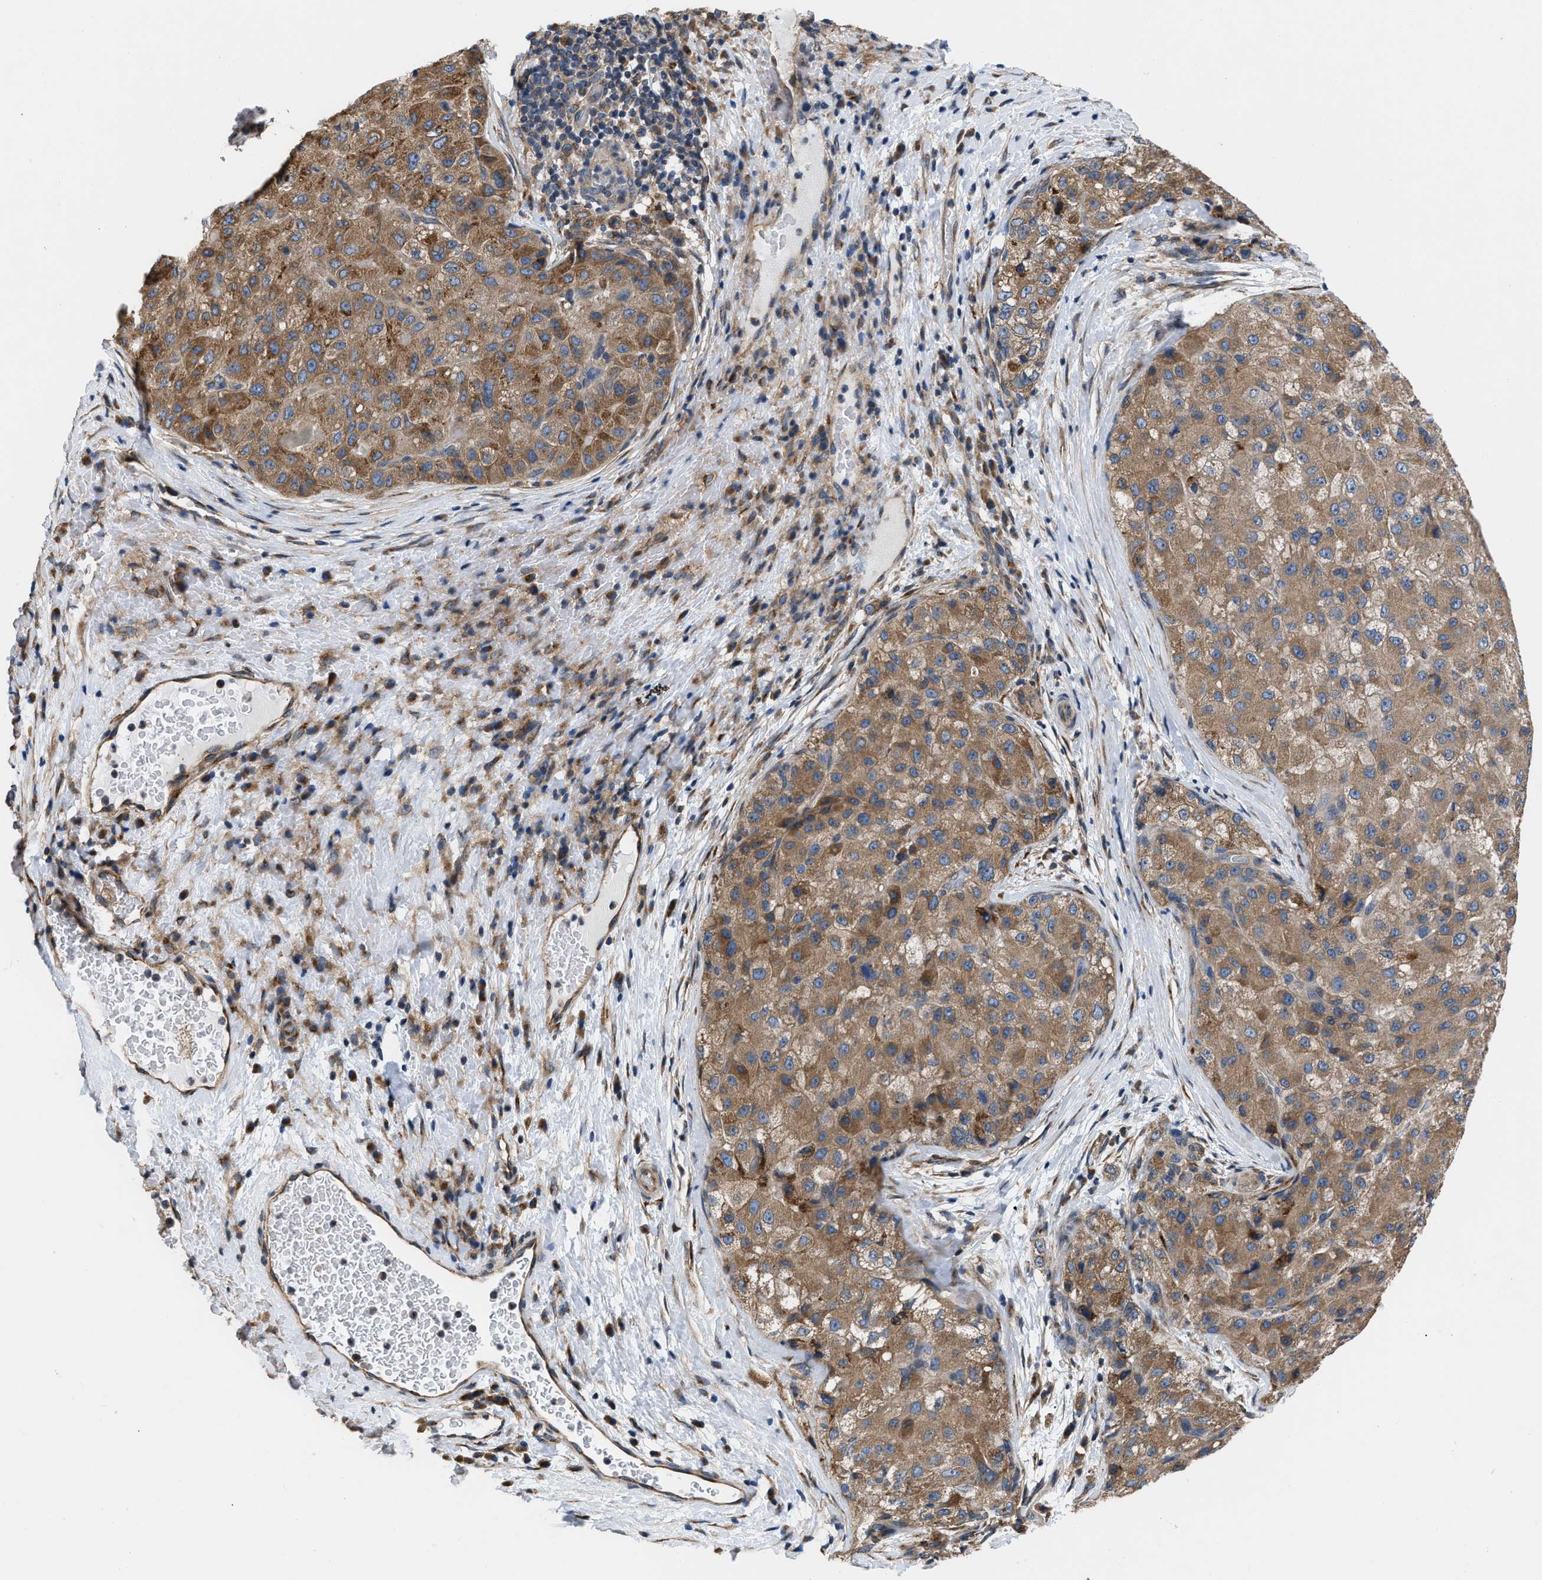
{"staining": {"intensity": "moderate", "quantity": ">75%", "location": "cytoplasmic/membranous"}, "tissue": "liver cancer", "cell_type": "Tumor cells", "image_type": "cancer", "snomed": [{"axis": "morphology", "description": "Carcinoma, Hepatocellular, NOS"}, {"axis": "topography", "description": "Liver"}], "caption": "Hepatocellular carcinoma (liver) tissue demonstrates moderate cytoplasmic/membranous positivity in about >75% of tumor cells", "gene": "CEP128", "patient": {"sex": "male", "age": 80}}